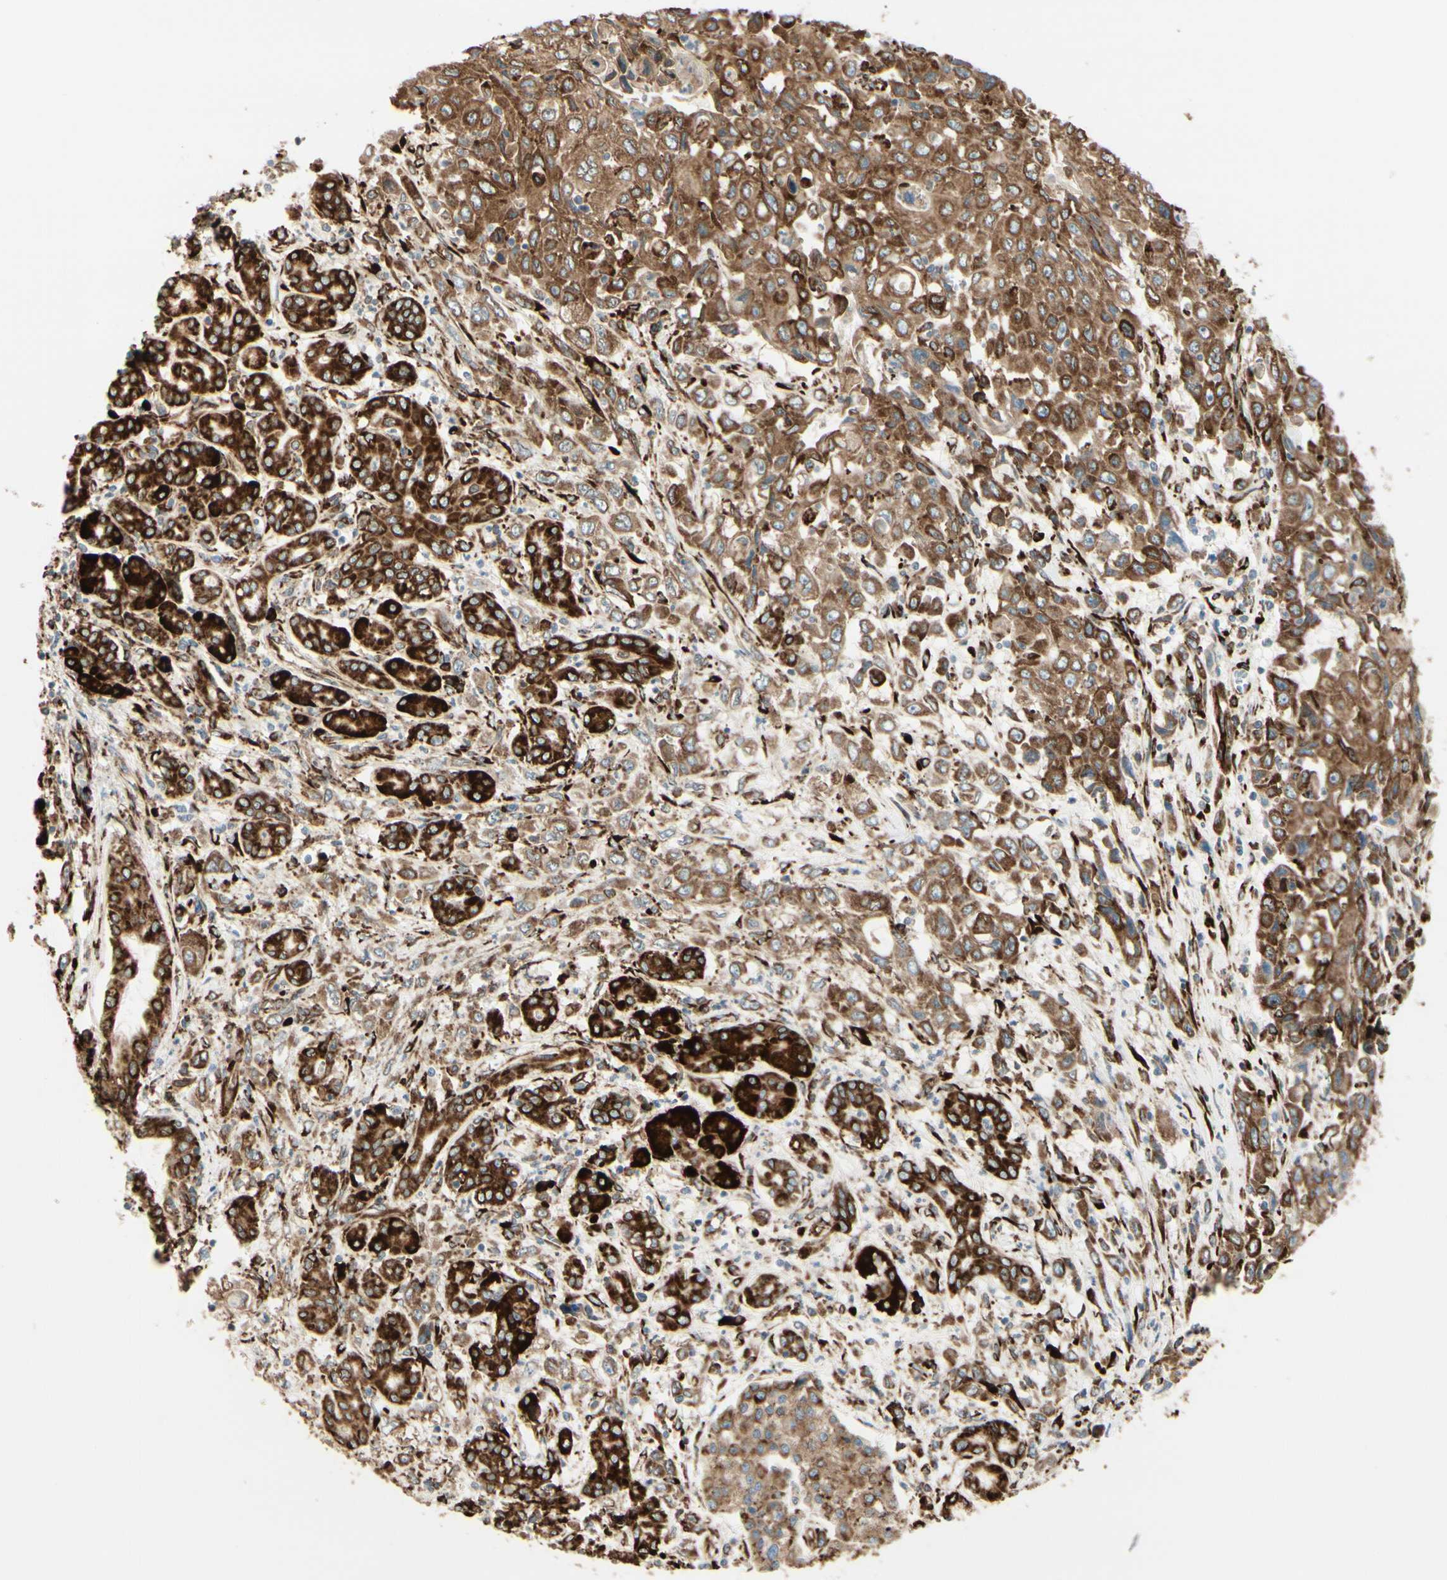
{"staining": {"intensity": "strong", "quantity": ">75%", "location": "cytoplasmic/membranous"}, "tissue": "pancreatic cancer", "cell_type": "Tumor cells", "image_type": "cancer", "snomed": [{"axis": "morphology", "description": "Adenocarcinoma, NOS"}, {"axis": "topography", "description": "Pancreas"}], "caption": "Pancreatic cancer stained with immunohistochemistry demonstrates strong cytoplasmic/membranous expression in about >75% of tumor cells. The staining was performed using DAB, with brown indicating positive protein expression. Nuclei are stained blue with hematoxylin.", "gene": "RRBP1", "patient": {"sex": "male", "age": 70}}